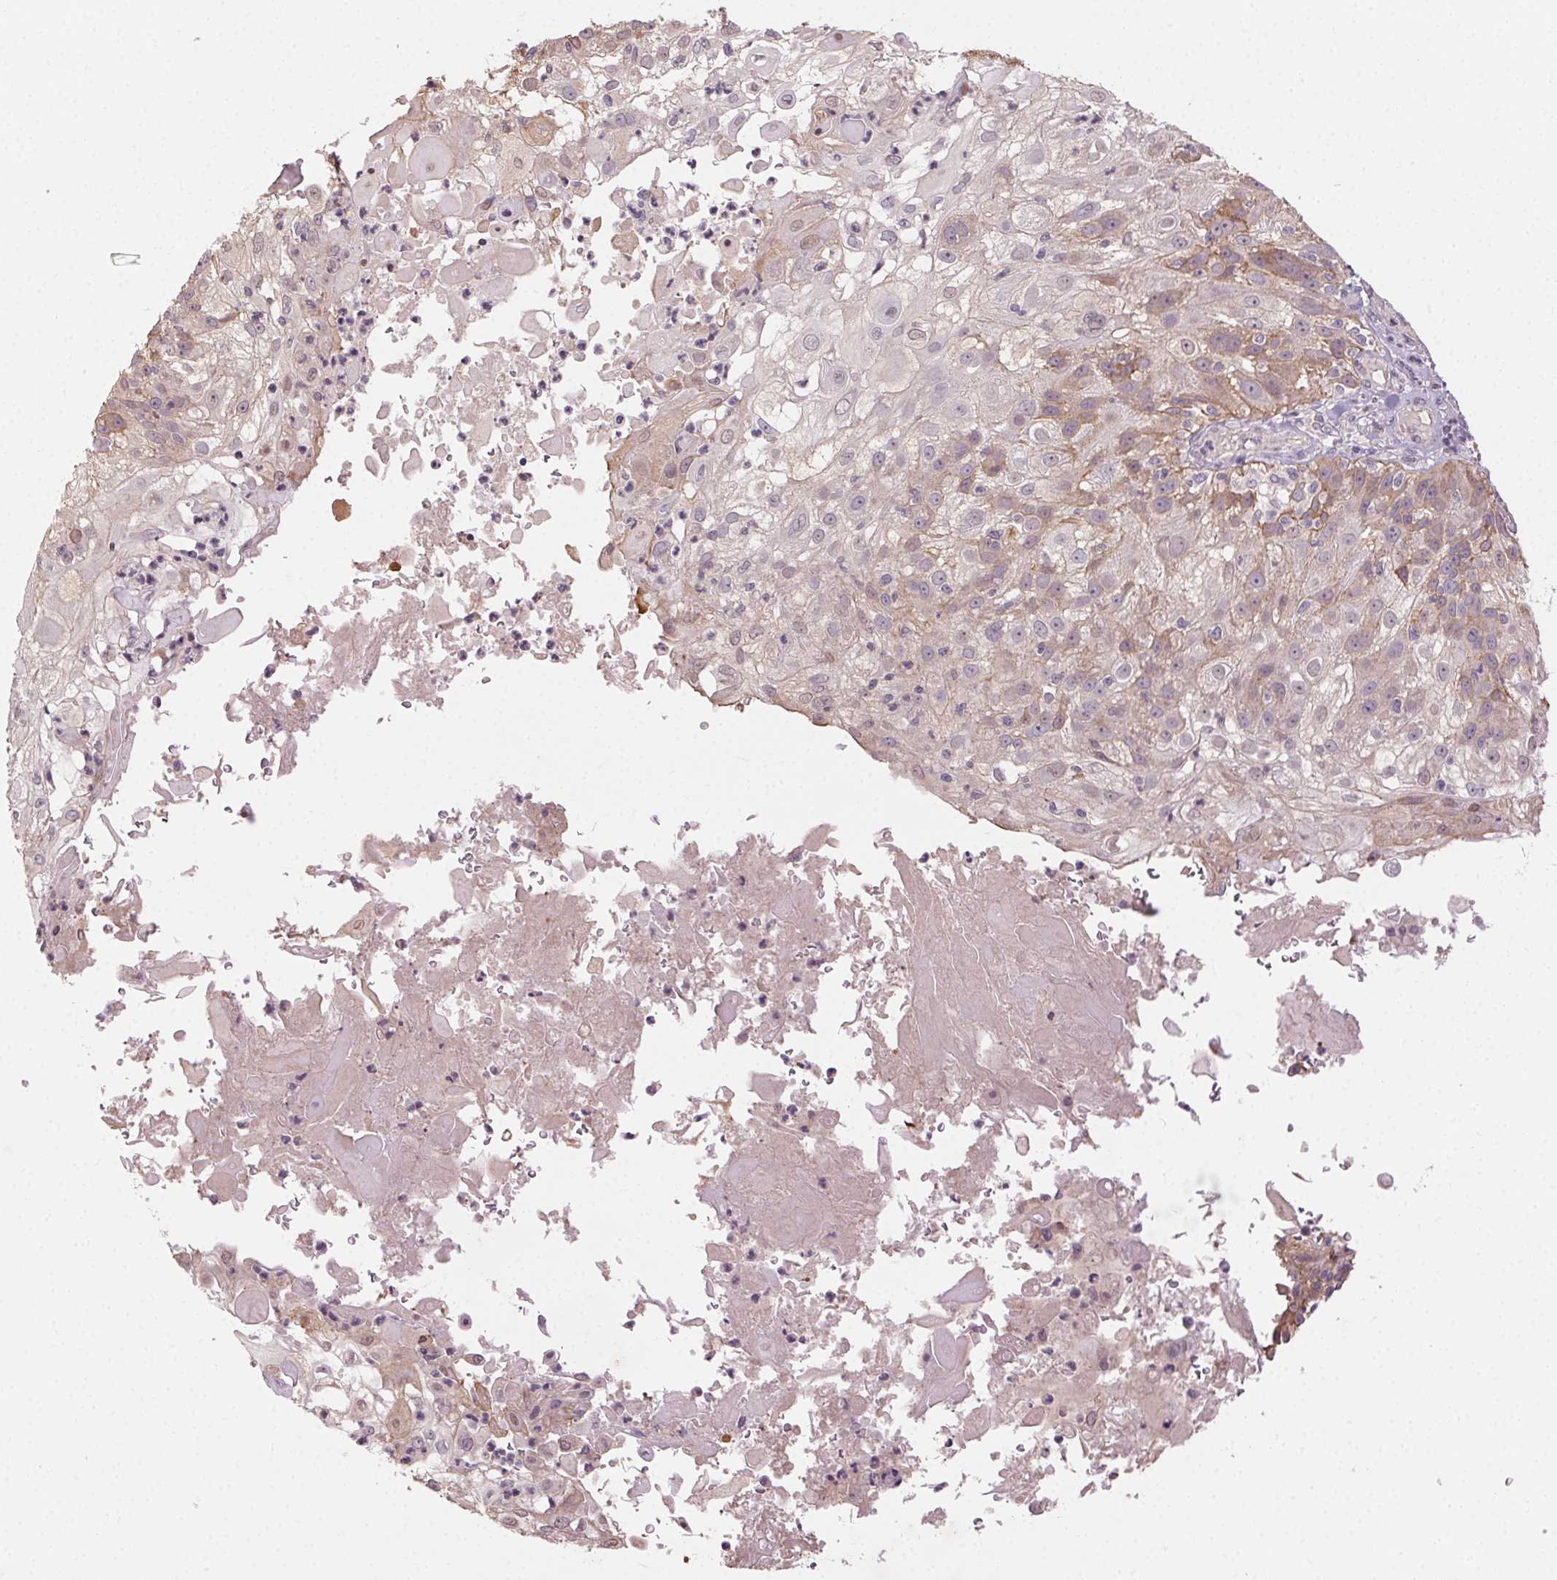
{"staining": {"intensity": "weak", "quantity": "25%-75%", "location": "cytoplasmic/membranous"}, "tissue": "skin cancer", "cell_type": "Tumor cells", "image_type": "cancer", "snomed": [{"axis": "morphology", "description": "Normal tissue, NOS"}, {"axis": "morphology", "description": "Squamous cell carcinoma, NOS"}, {"axis": "topography", "description": "Skin"}], "caption": "Skin cancer (squamous cell carcinoma) stained with a protein marker exhibits weak staining in tumor cells.", "gene": "ATP1B3", "patient": {"sex": "female", "age": 83}}